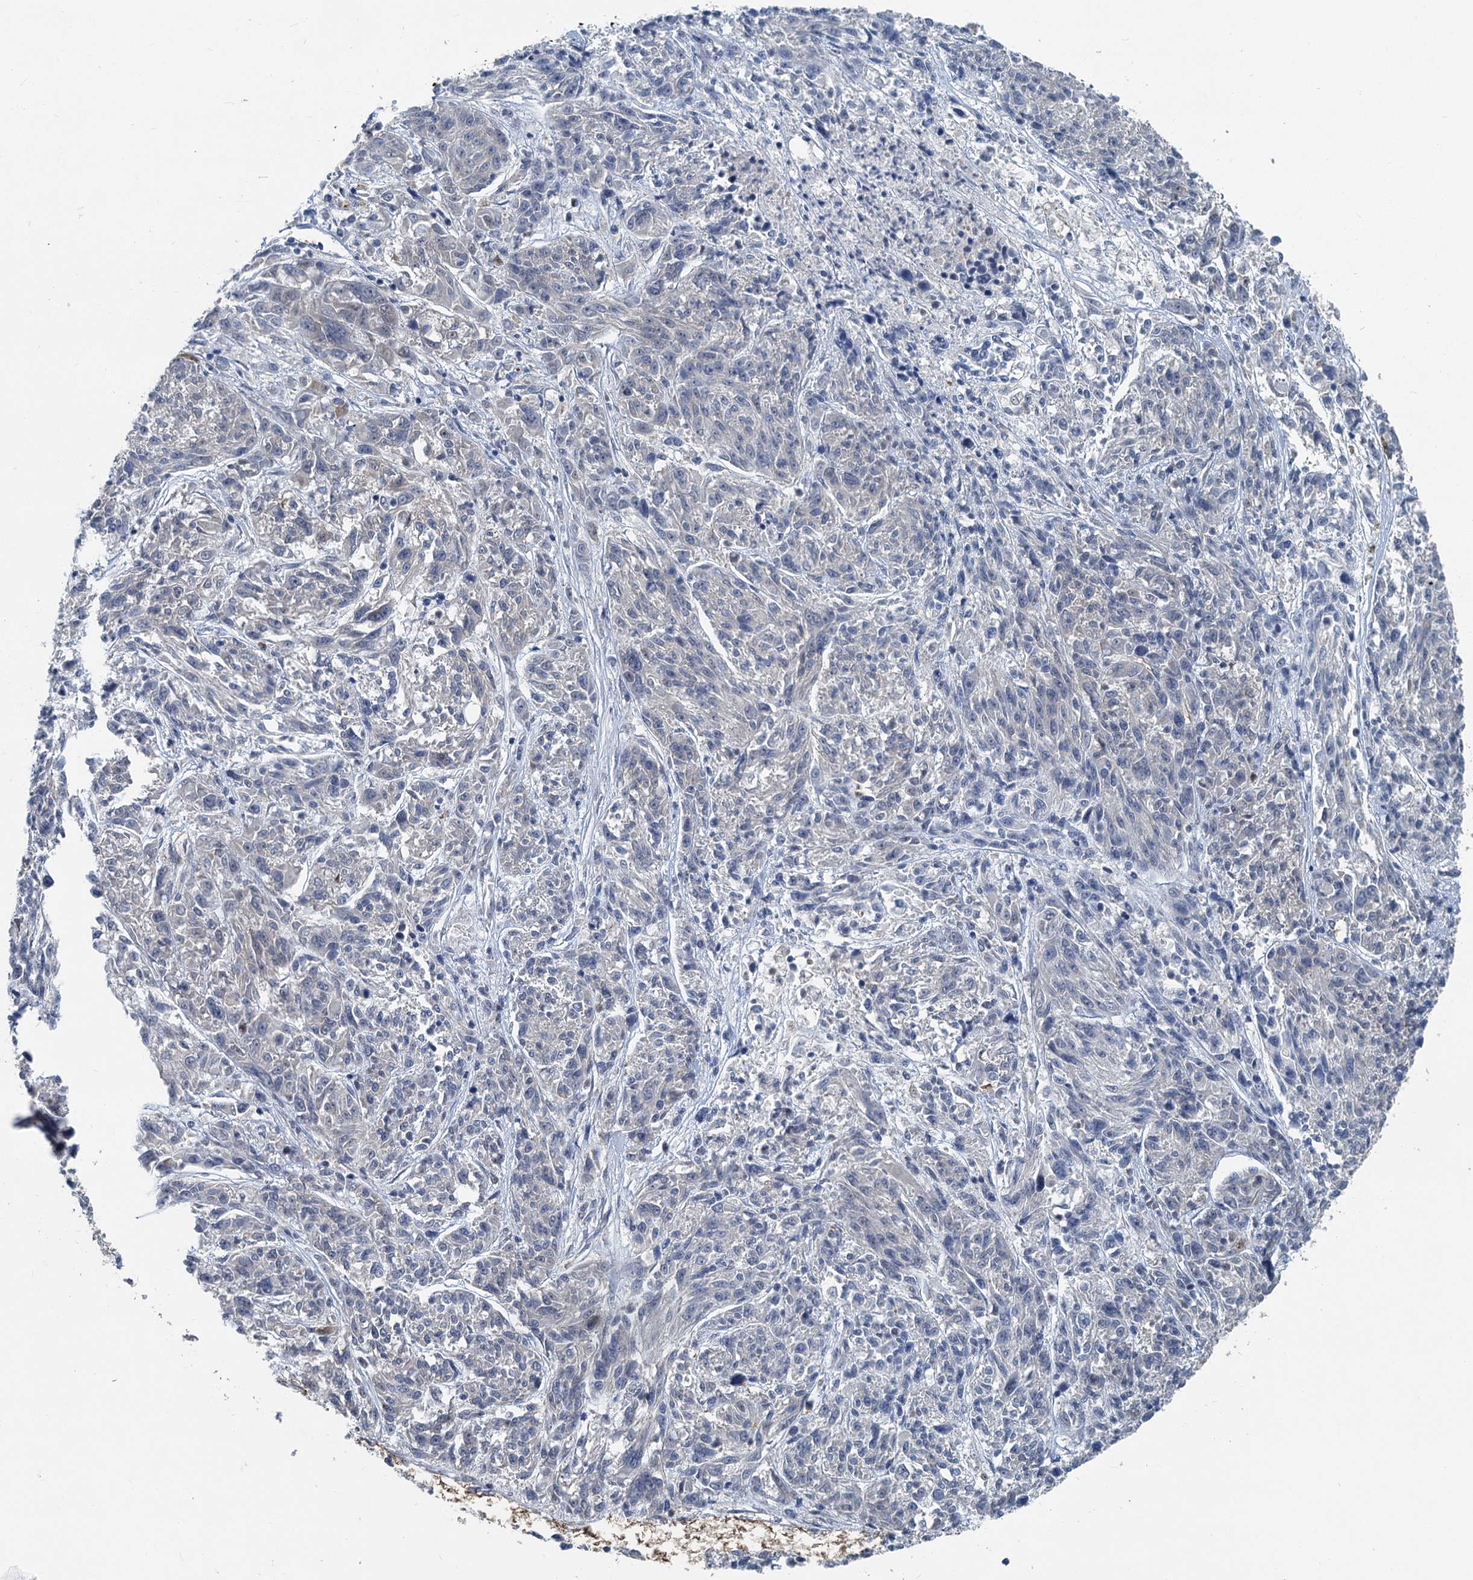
{"staining": {"intensity": "negative", "quantity": "none", "location": "none"}, "tissue": "melanoma", "cell_type": "Tumor cells", "image_type": "cancer", "snomed": [{"axis": "morphology", "description": "Malignant melanoma, NOS"}, {"axis": "topography", "description": "Skin"}], "caption": "Immunohistochemical staining of malignant melanoma displays no significant staining in tumor cells. (Stains: DAB immunohistochemistry with hematoxylin counter stain, Microscopy: brightfield microscopy at high magnification).", "gene": "GCLM", "patient": {"sex": "male", "age": 53}}